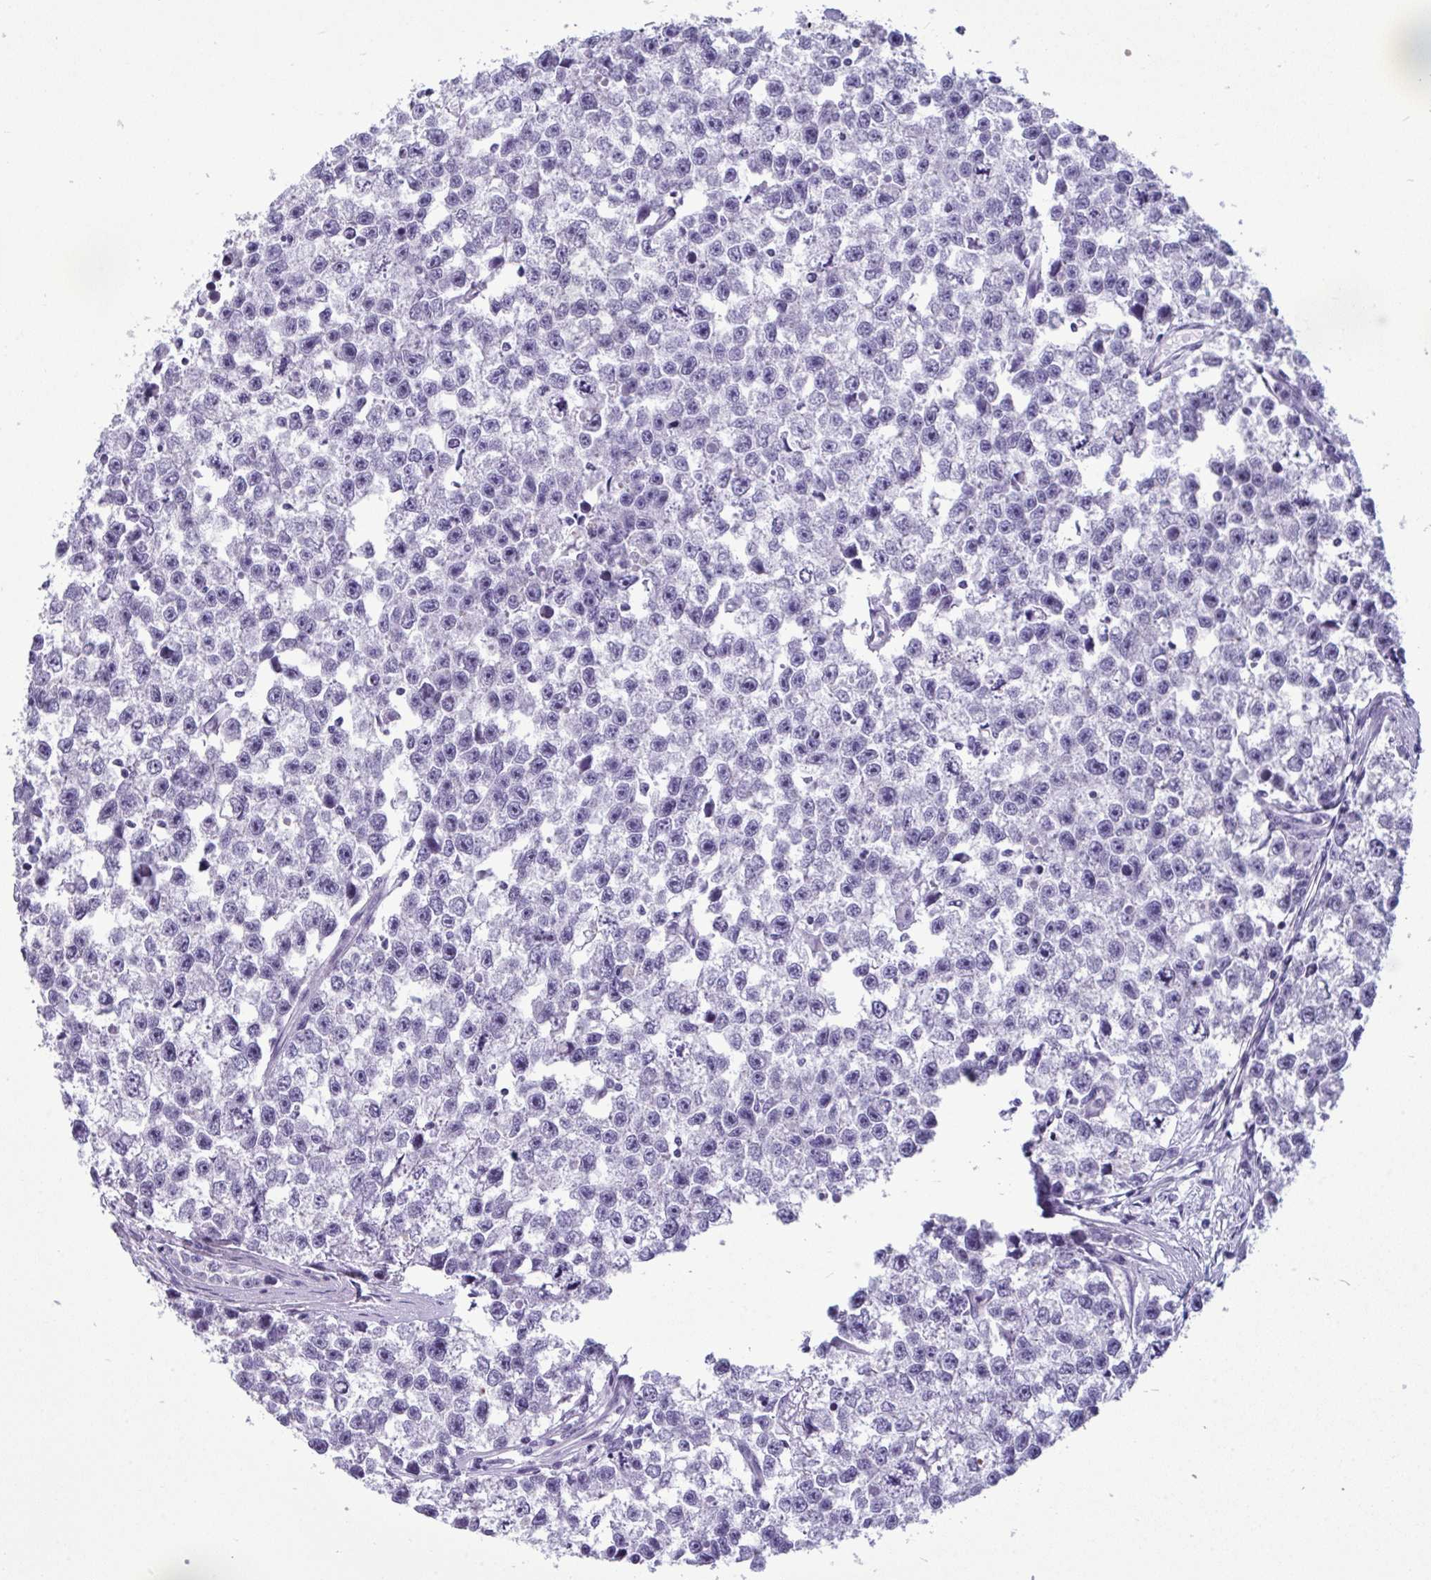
{"staining": {"intensity": "negative", "quantity": "none", "location": "none"}, "tissue": "testis cancer", "cell_type": "Tumor cells", "image_type": "cancer", "snomed": [{"axis": "morphology", "description": "Seminoma, NOS"}, {"axis": "topography", "description": "Testis"}], "caption": "IHC of testis seminoma shows no expression in tumor cells.", "gene": "MYH10", "patient": {"sex": "male", "age": 26}}